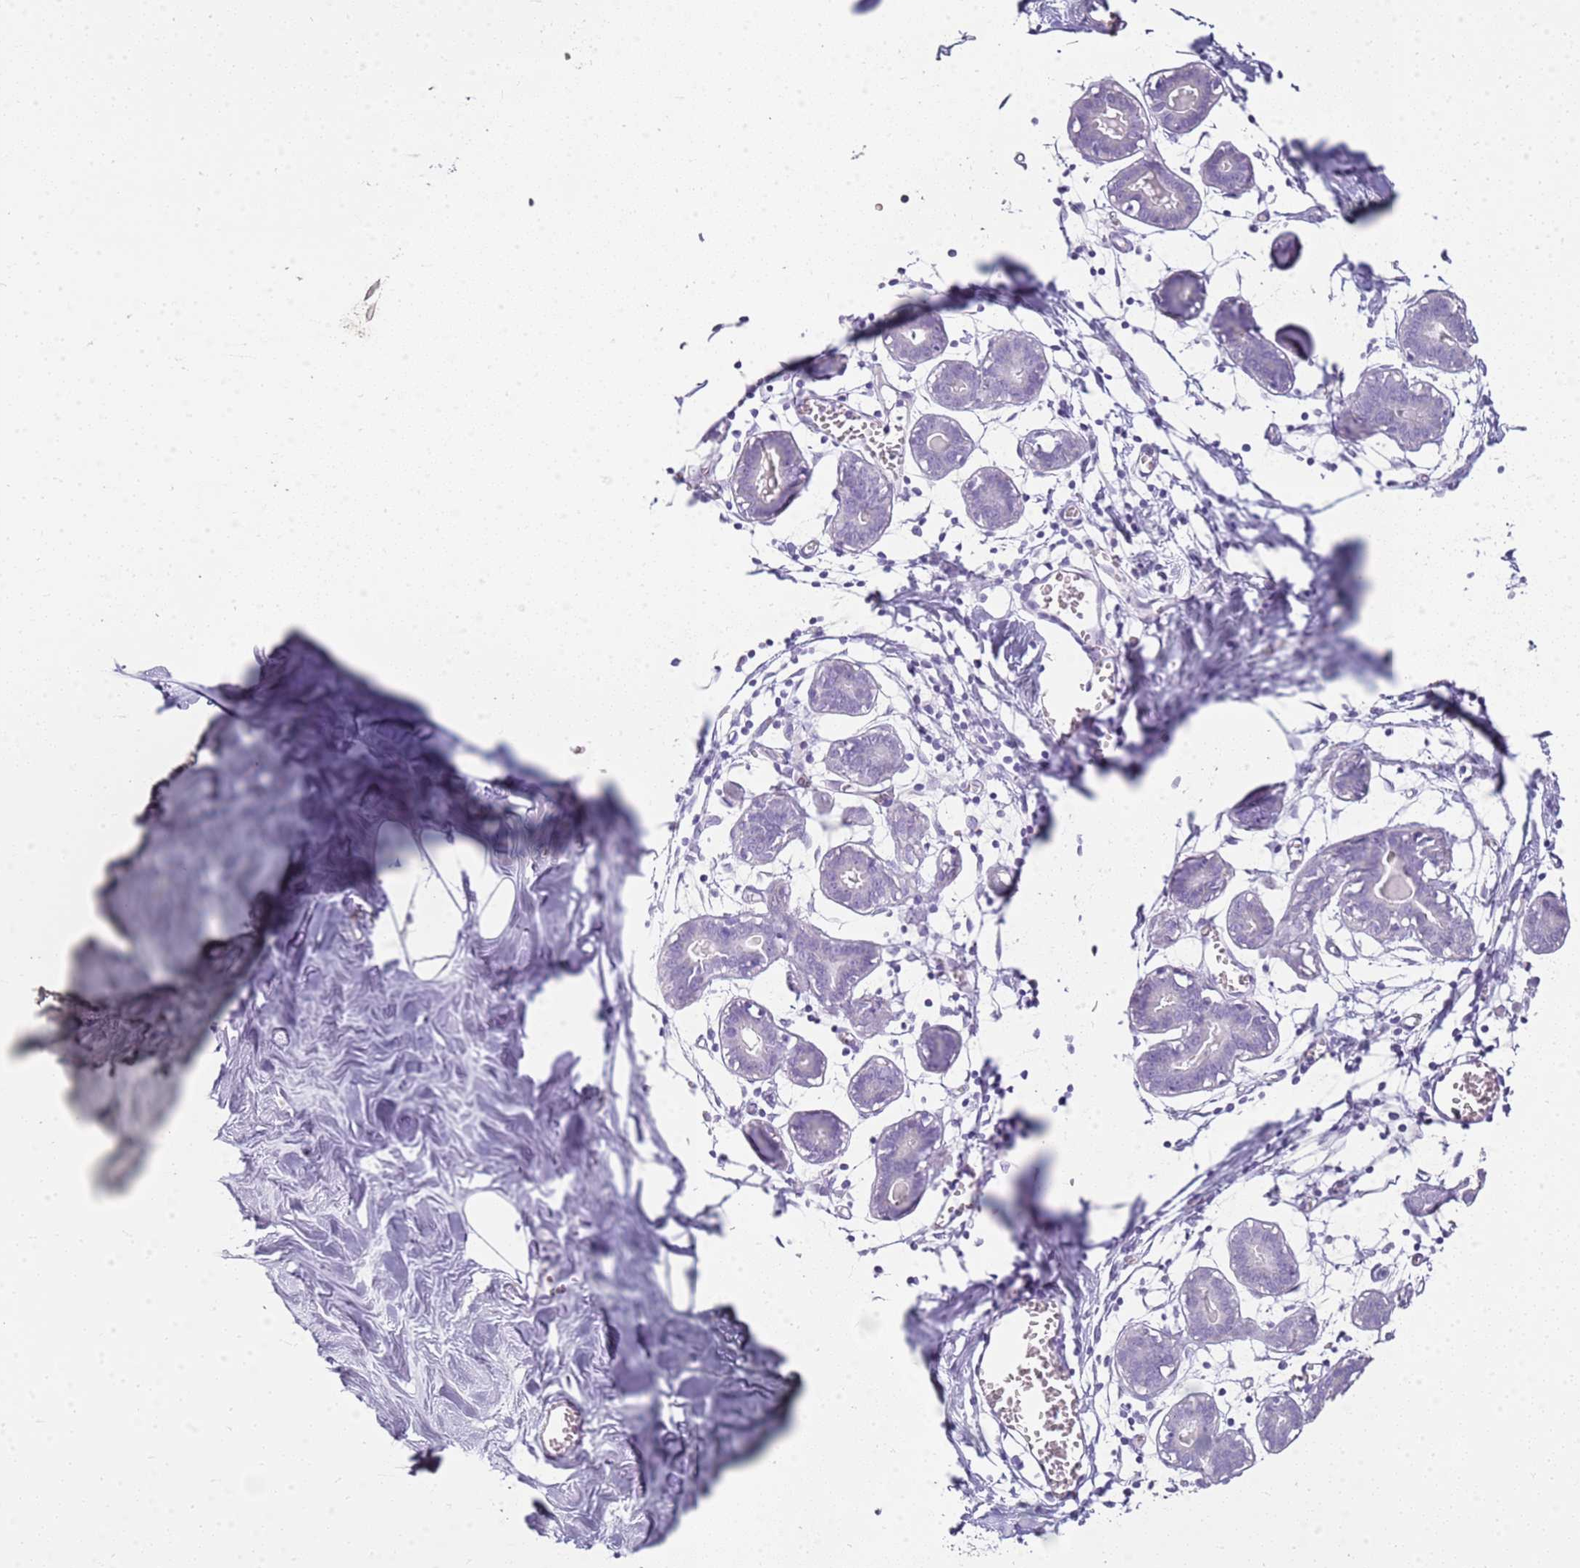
{"staining": {"intensity": "negative", "quantity": "none", "location": "none"}, "tissue": "breast", "cell_type": "Adipocytes", "image_type": "normal", "snomed": [{"axis": "morphology", "description": "Normal tissue, NOS"}, {"axis": "topography", "description": "Breast"}], "caption": "A high-resolution photomicrograph shows IHC staining of benign breast, which reveals no significant expression in adipocytes. The staining is performed using DAB brown chromogen with nuclei counter-stained in using hematoxylin.", "gene": "CA8", "patient": {"sex": "female", "age": 27}}